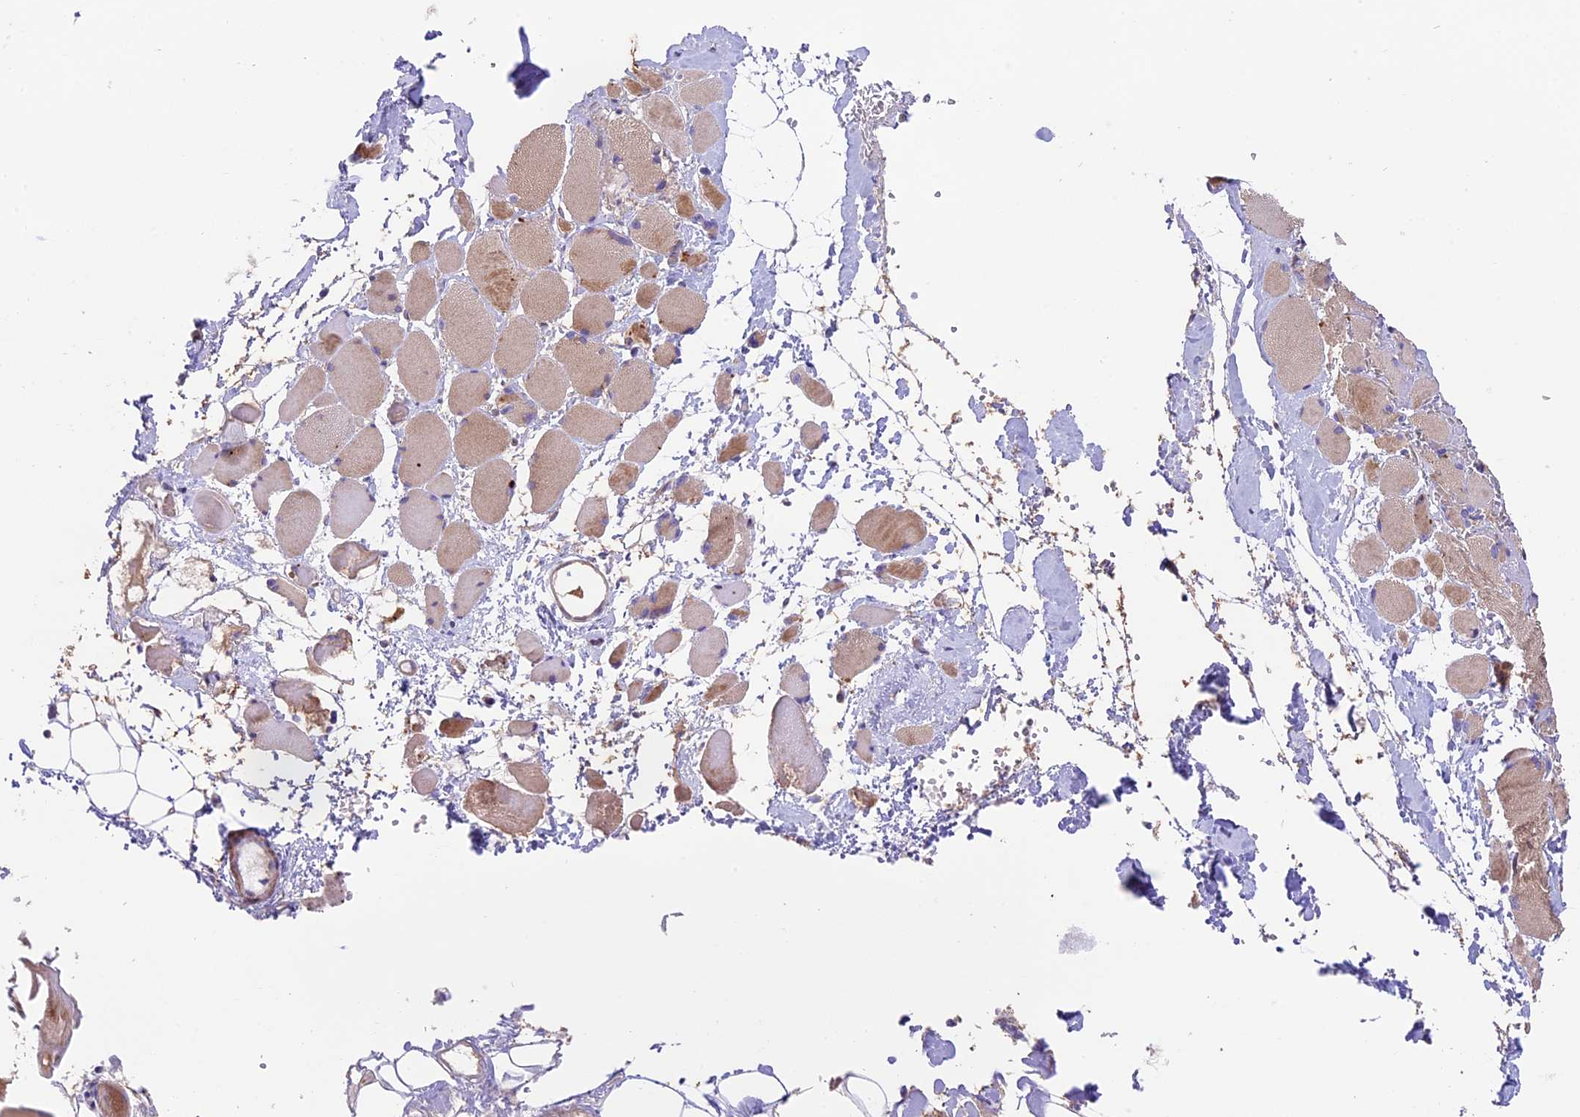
{"staining": {"intensity": "moderate", "quantity": ">75%", "location": "cytoplasmic/membranous"}, "tissue": "skeletal muscle", "cell_type": "Myocytes", "image_type": "normal", "snomed": [{"axis": "morphology", "description": "Normal tissue, NOS"}, {"axis": "morphology", "description": "Basal cell carcinoma"}, {"axis": "topography", "description": "Skeletal muscle"}], "caption": "Protein analysis of benign skeletal muscle reveals moderate cytoplasmic/membranous staining in about >75% of myocytes. (DAB (3,3'-diaminobenzidine) IHC with brightfield microscopy, high magnification).", "gene": "COG8", "patient": {"sex": "female", "age": 64}}